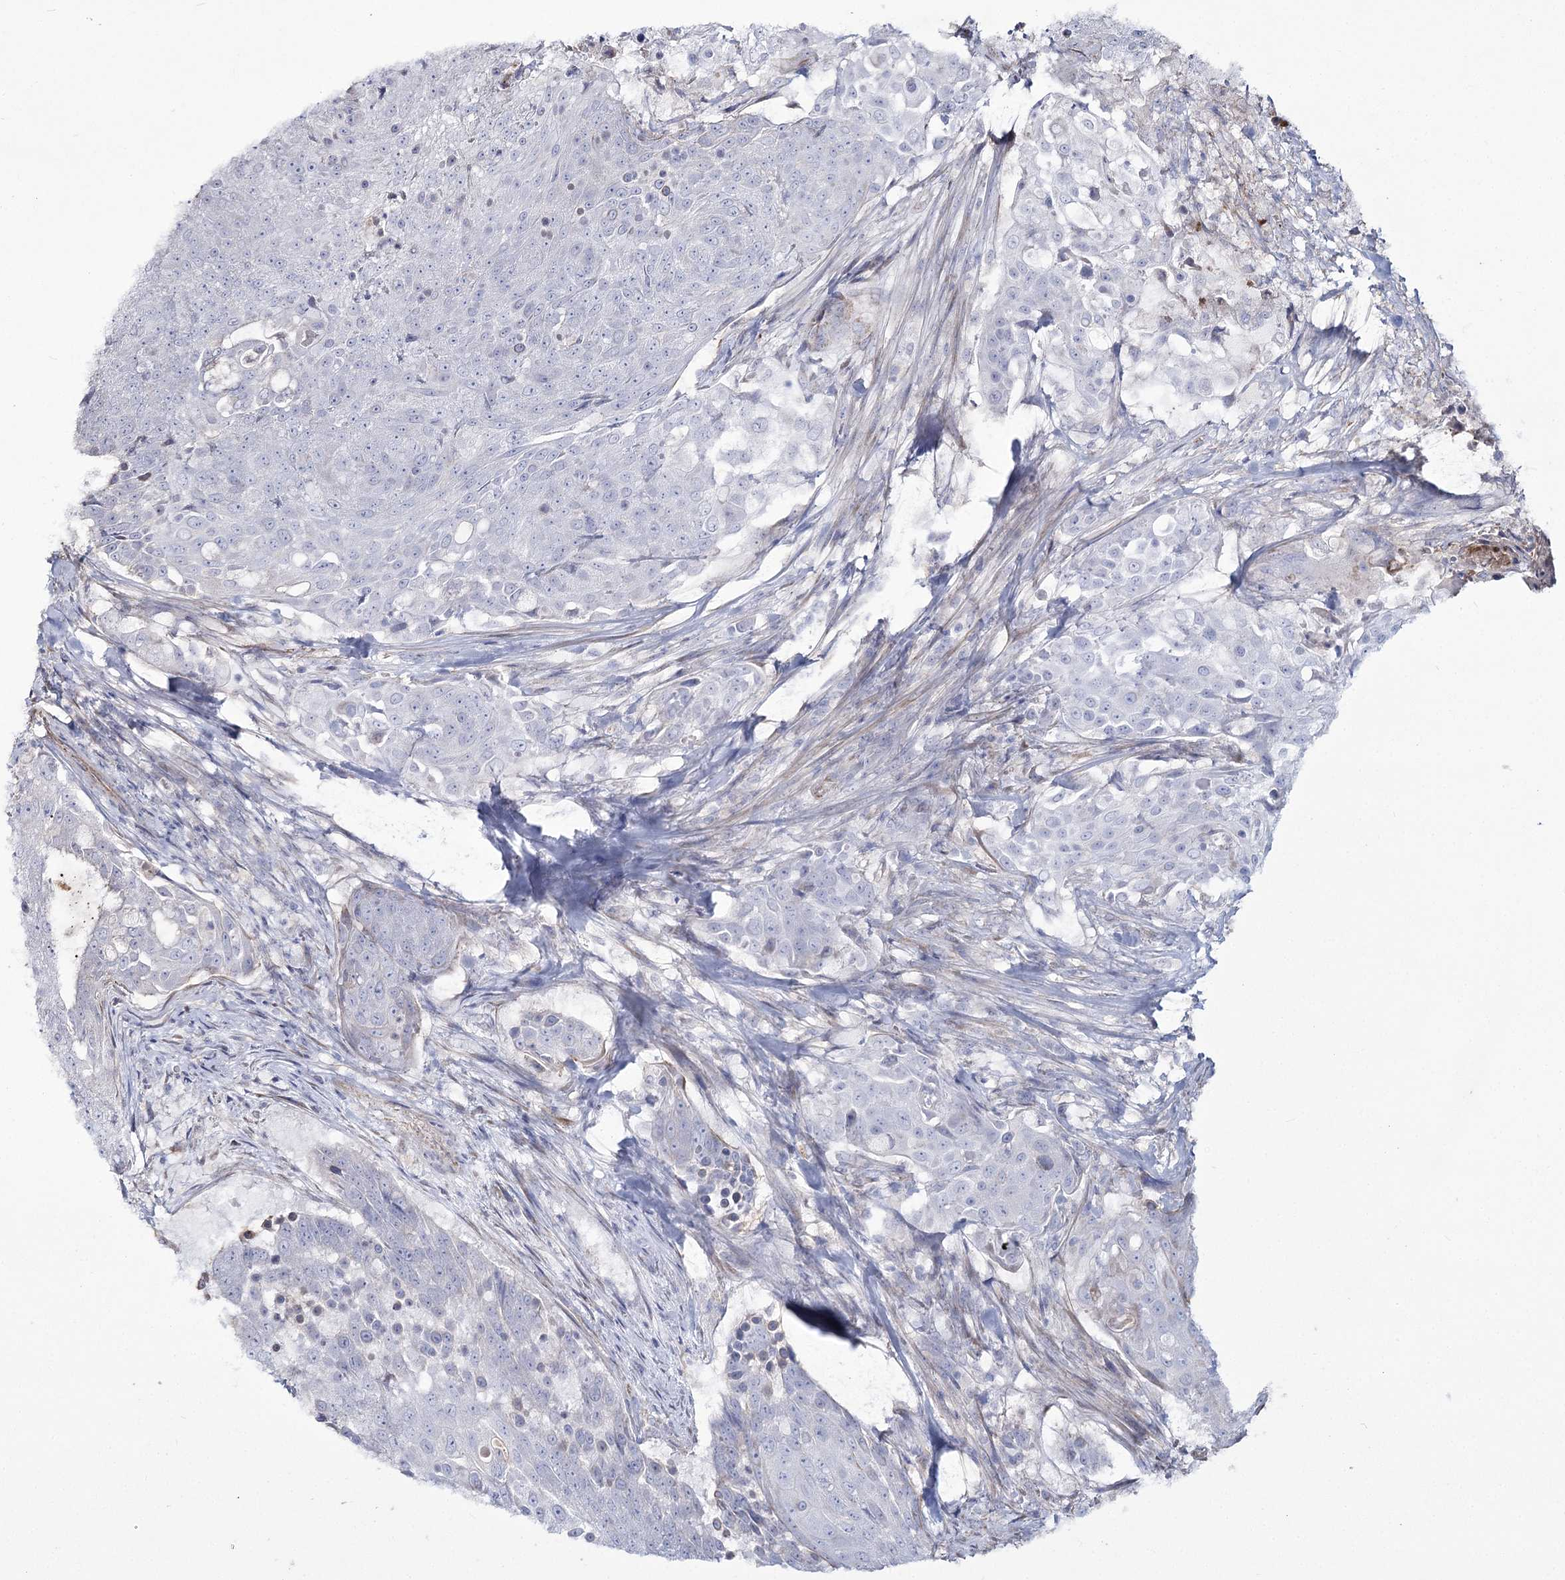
{"staining": {"intensity": "negative", "quantity": "none", "location": "none"}, "tissue": "urothelial cancer", "cell_type": "Tumor cells", "image_type": "cancer", "snomed": [{"axis": "morphology", "description": "Urothelial carcinoma, High grade"}, {"axis": "topography", "description": "Urinary bladder"}], "caption": "Immunohistochemical staining of urothelial cancer shows no significant expression in tumor cells. The staining is performed using DAB (3,3'-diaminobenzidine) brown chromogen with nuclei counter-stained in using hematoxylin.", "gene": "ME3", "patient": {"sex": "female", "age": 63}}